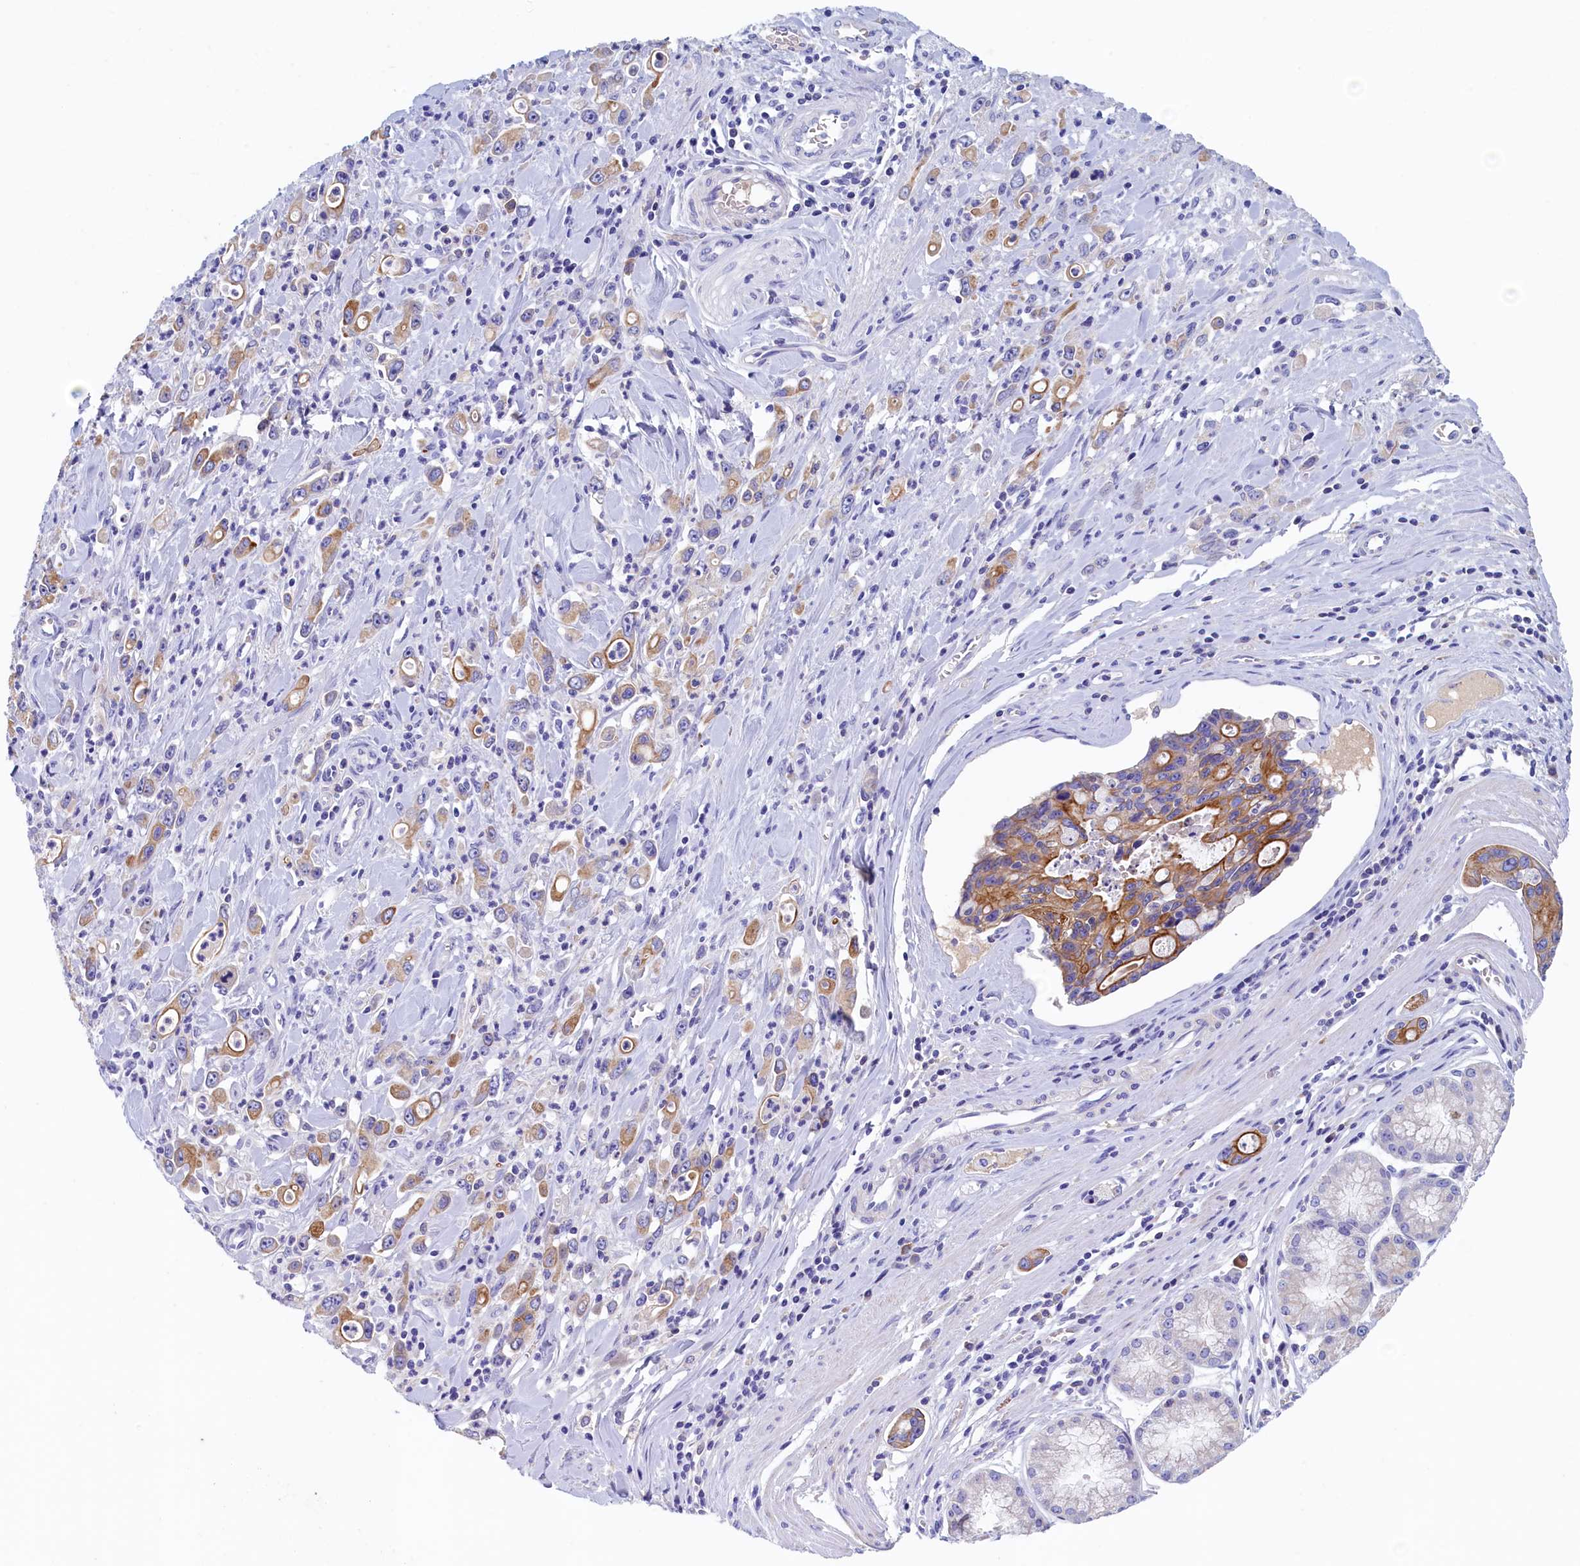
{"staining": {"intensity": "moderate", "quantity": ">75%", "location": "cytoplasmic/membranous"}, "tissue": "stomach cancer", "cell_type": "Tumor cells", "image_type": "cancer", "snomed": [{"axis": "morphology", "description": "Adenocarcinoma, NOS"}, {"axis": "topography", "description": "Stomach, lower"}], "caption": "This is an image of immunohistochemistry staining of stomach cancer (adenocarcinoma), which shows moderate staining in the cytoplasmic/membranous of tumor cells.", "gene": "GUCA1C", "patient": {"sex": "female", "age": 43}}